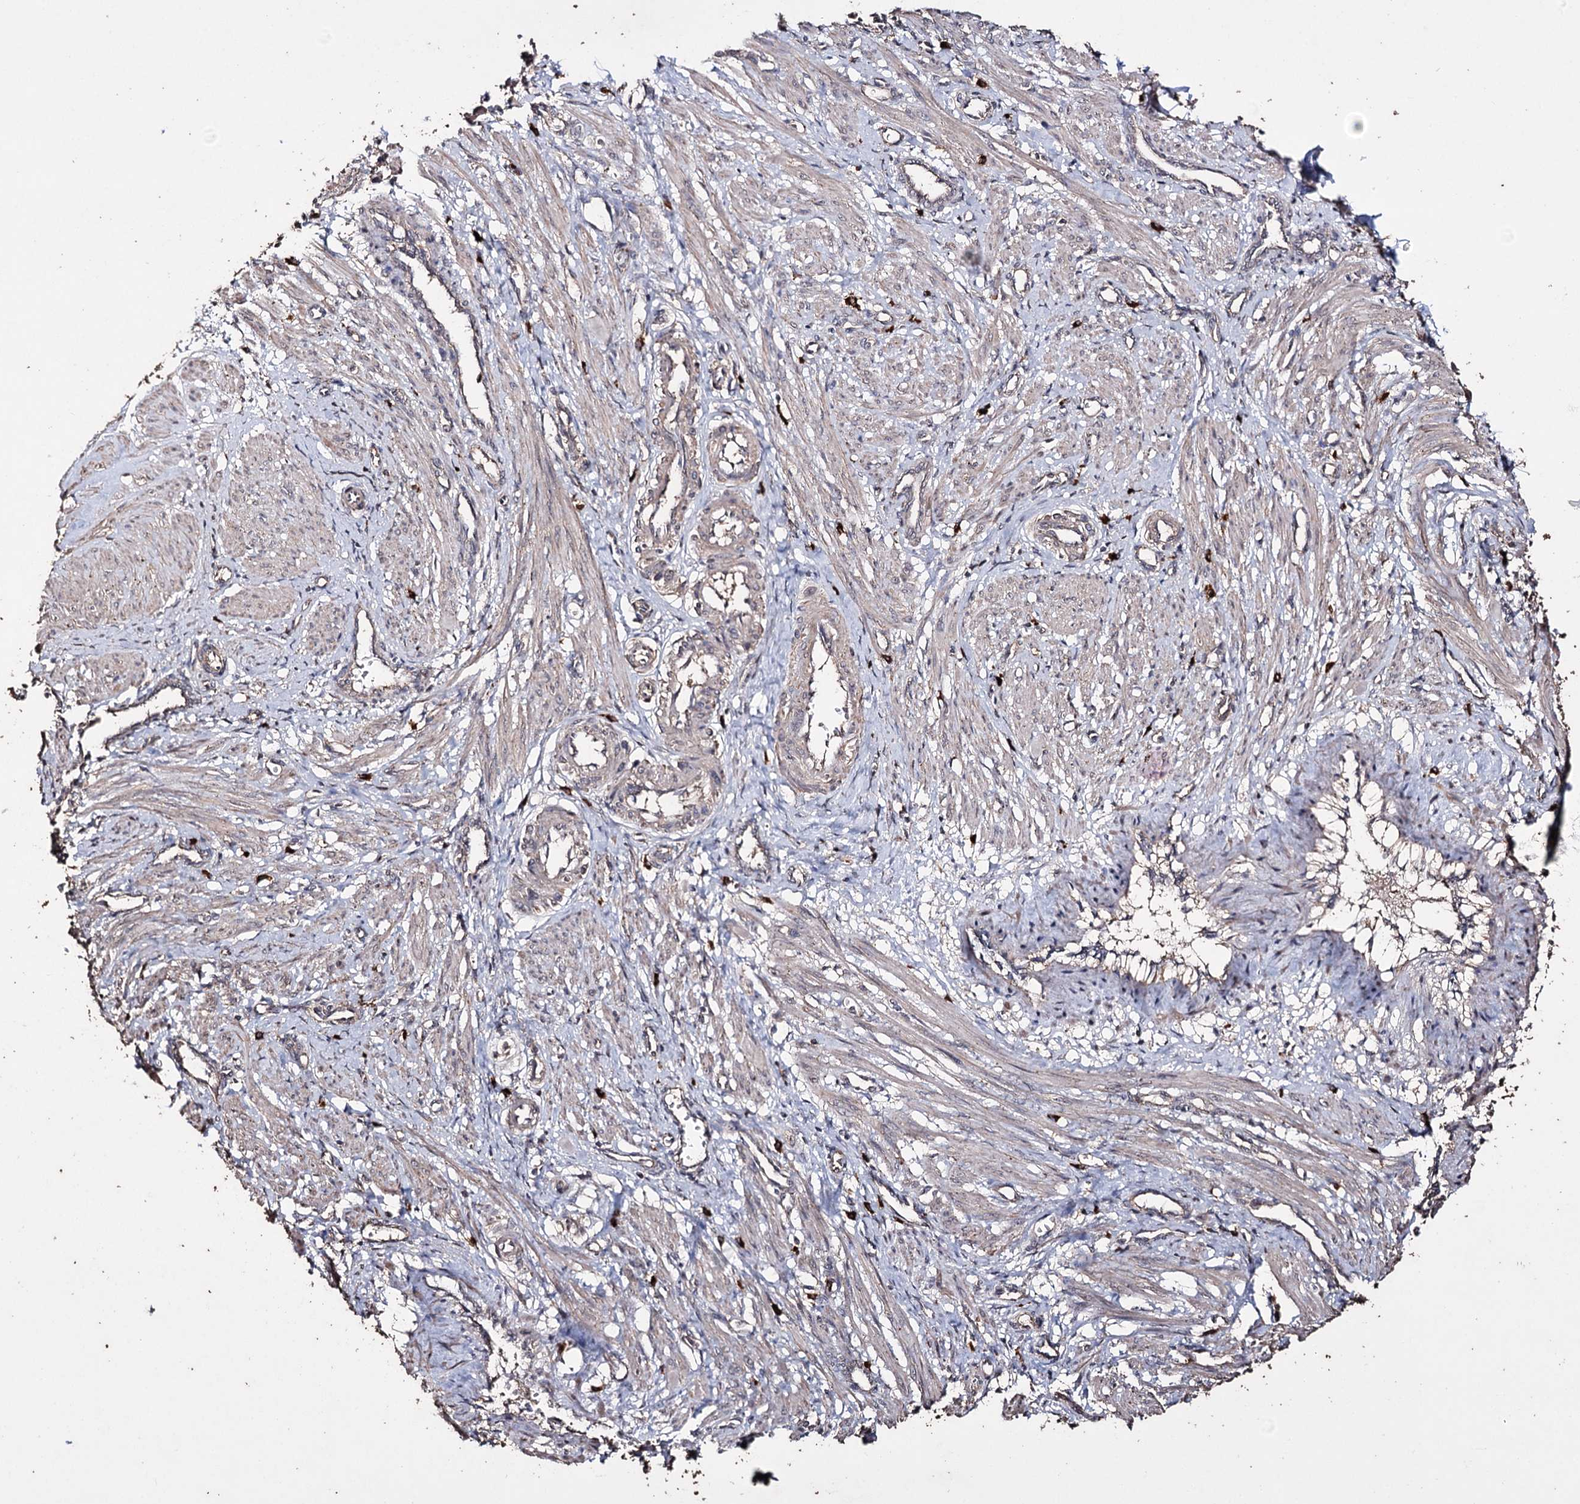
{"staining": {"intensity": "weak", "quantity": "25%-75%", "location": "cytoplasmic/membranous"}, "tissue": "smooth muscle", "cell_type": "Smooth muscle cells", "image_type": "normal", "snomed": [{"axis": "morphology", "description": "Normal tissue, NOS"}, {"axis": "topography", "description": "Endometrium"}], "caption": "A brown stain labels weak cytoplasmic/membranous staining of a protein in smooth muscle cells of unremarkable human smooth muscle.", "gene": "ZNF662", "patient": {"sex": "female", "age": 33}}